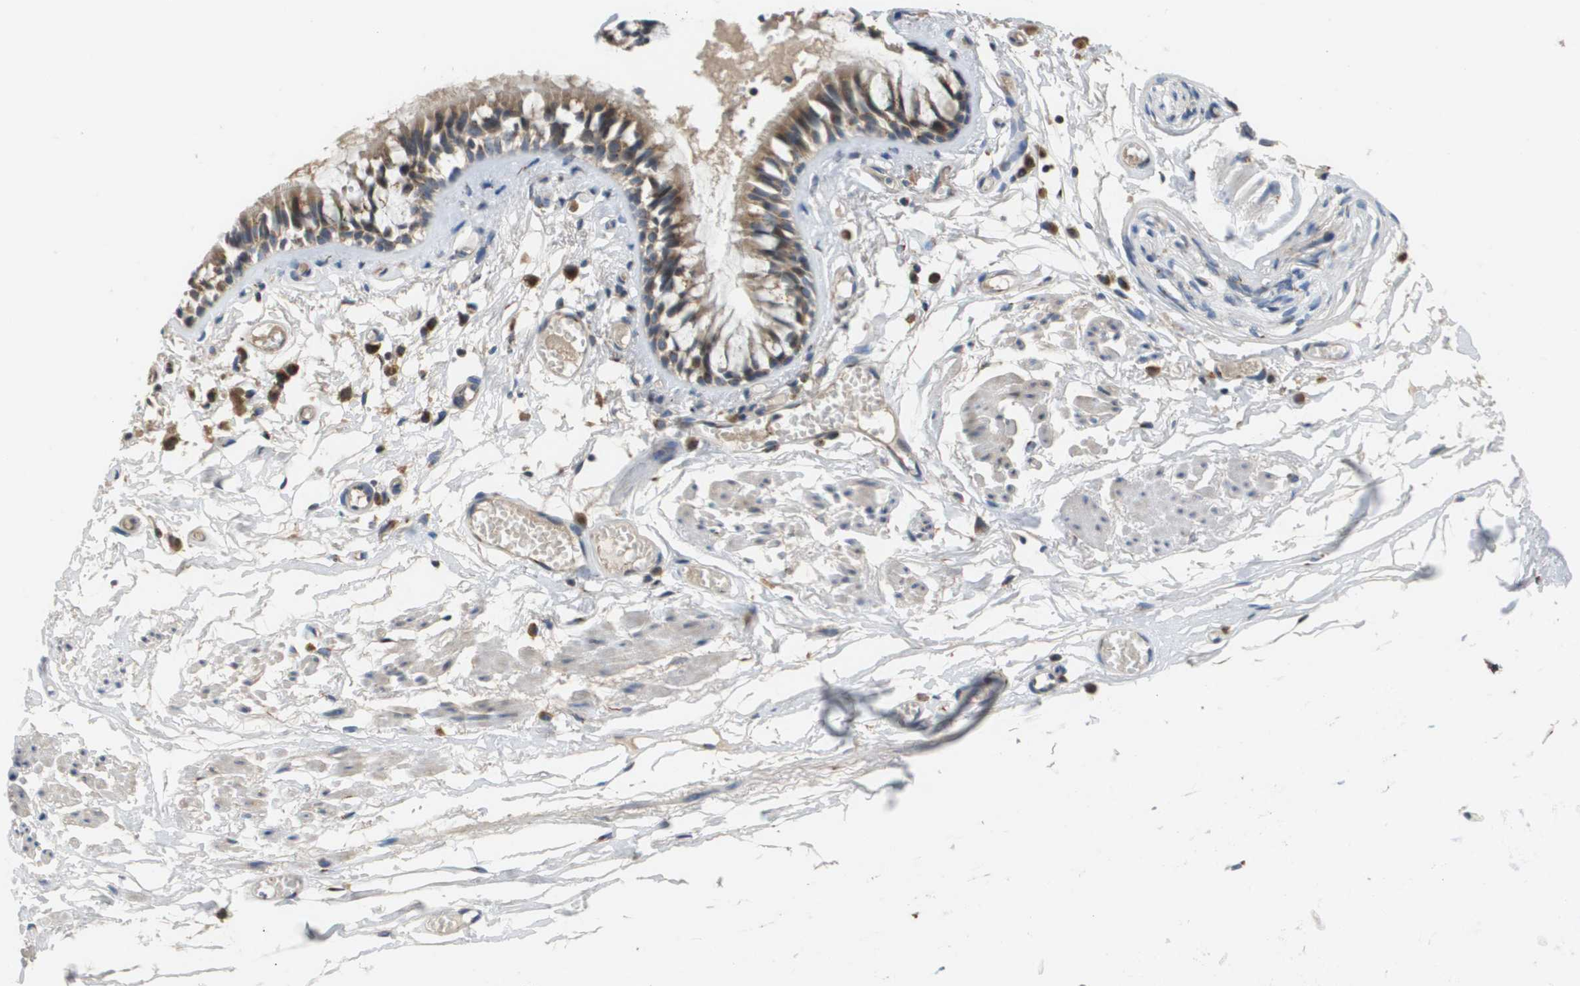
{"staining": {"intensity": "moderate", "quantity": ">75%", "location": "cytoplasmic/membranous"}, "tissue": "bronchus", "cell_type": "Respiratory epithelial cells", "image_type": "normal", "snomed": [{"axis": "morphology", "description": "Normal tissue, NOS"}, {"axis": "morphology", "description": "Inflammation, NOS"}, {"axis": "topography", "description": "Cartilage tissue"}, {"axis": "topography", "description": "Lung"}], "caption": "Respiratory epithelial cells display medium levels of moderate cytoplasmic/membranous staining in about >75% of cells in benign human bronchus. Using DAB (brown) and hematoxylin (blue) stains, captured at high magnification using brightfield microscopy.", "gene": "PCK1", "patient": {"sex": "male", "age": 71}}